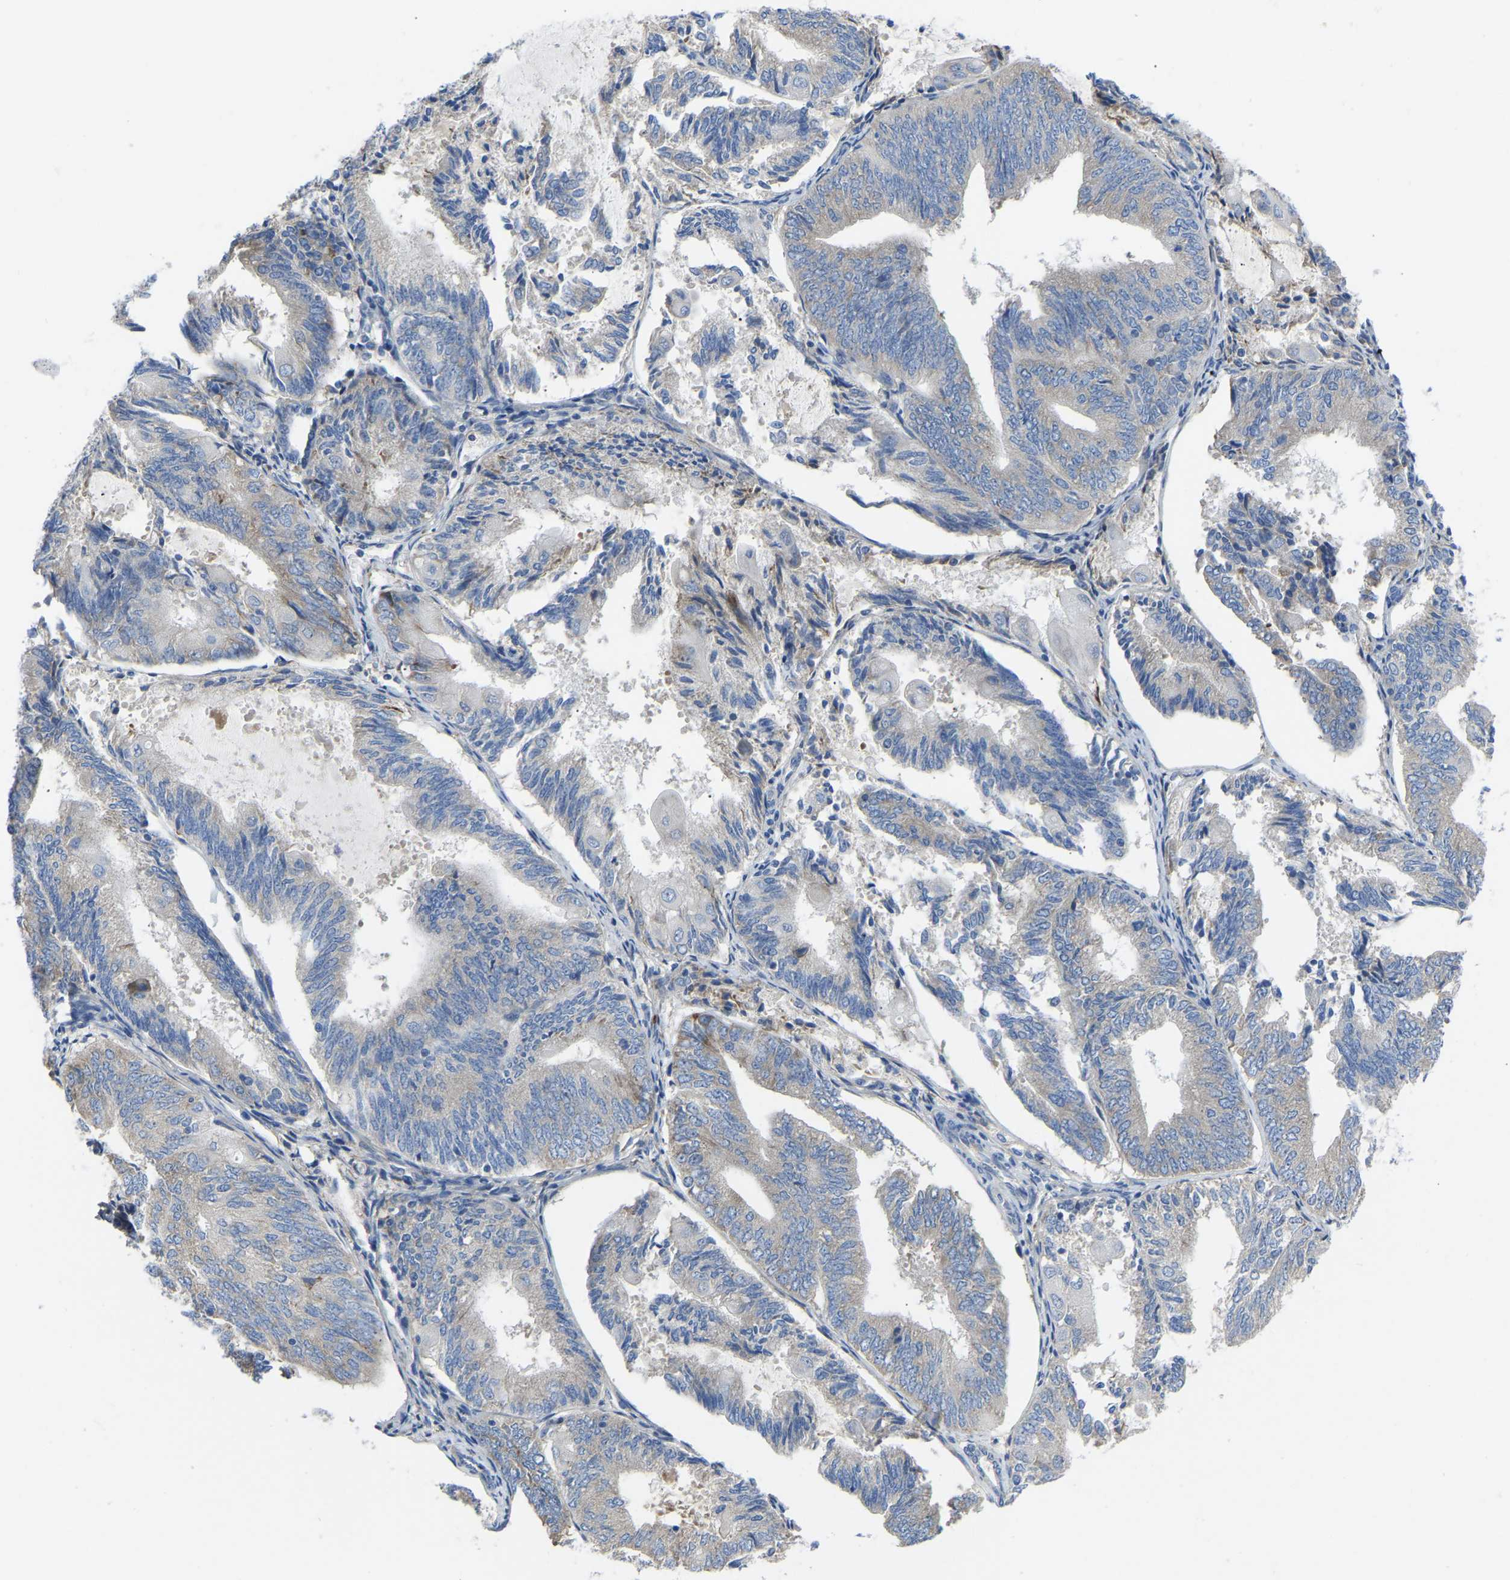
{"staining": {"intensity": "weak", "quantity": "<25%", "location": "cytoplasmic/membranous"}, "tissue": "endometrial cancer", "cell_type": "Tumor cells", "image_type": "cancer", "snomed": [{"axis": "morphology", "description": "Adenocarcinoma, NOS"}, {"axis": "topography", "description": "Endometrium"}], "caption": "DAB (3,3'-diaminobenzidine) immunohistochemical staining of endometrial adenocarcinoma displays no significant positivity in tumor cells. (DAB (3,3'-diaminobenzidine) immunohistochemistry (IHC), high magnification).", "gene": "ABCA10", "patient": {"sex": "female", "age": 81}}